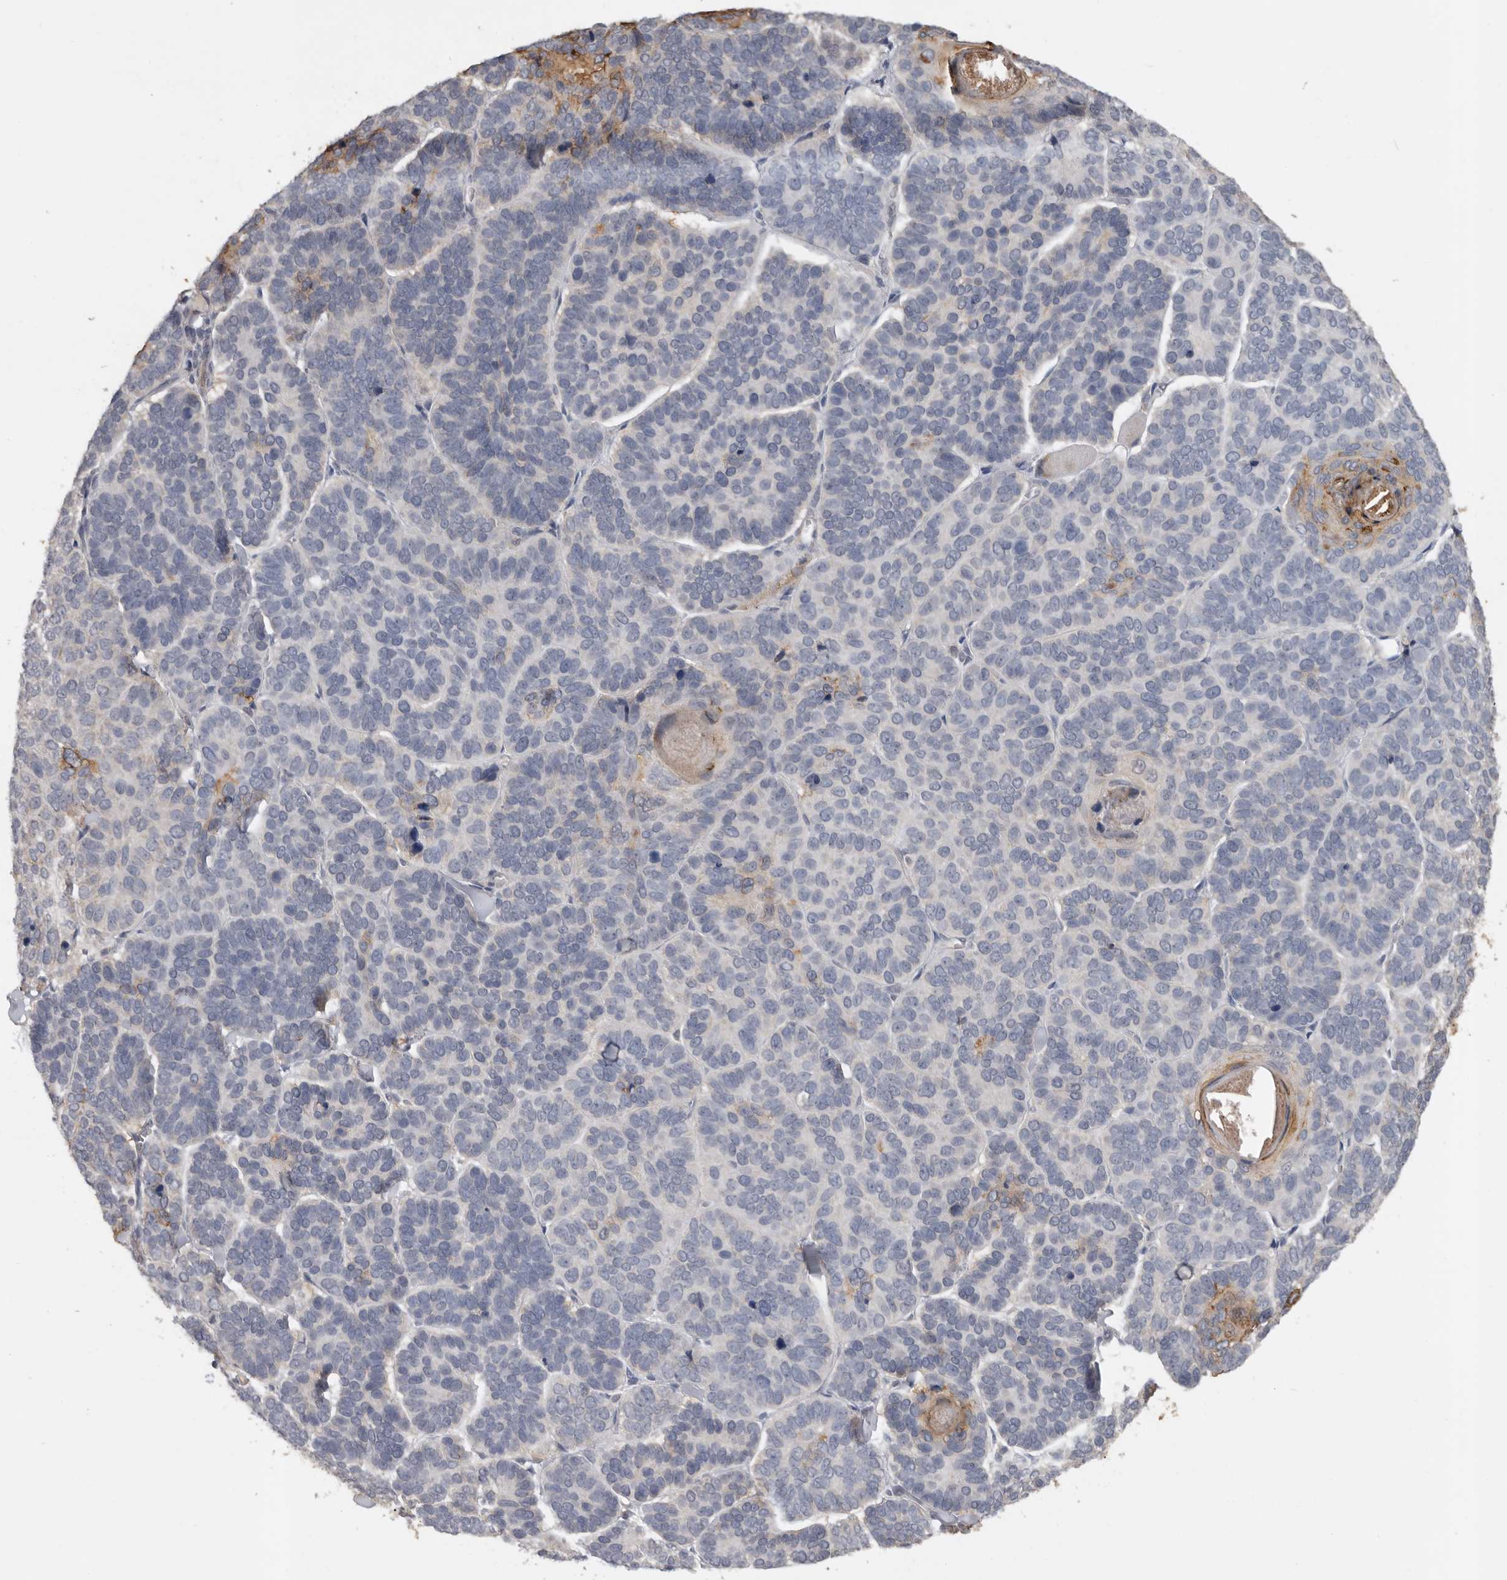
{"staining": {"intensity": "moderate", "quantity": "<25%", "location": "cytoplasmic/membranous"}, "tissue": "skin cancer", "cell_type": "Tumor cells", "image_type": "cancer", "snomed": [{"axis": "morphology", "description": "Basal cell carcinoma"}, {"axis": "topography", "description": "Skin"}], "caption": "Immunohistochemical staining of skin basal cell carcinoma exhibits low levels of moderate cytoplasmic/membranous protein expression in about <25% of tumor cells.", "gene": "MTF1", "patient": {"sex": "male", "age": 62}}